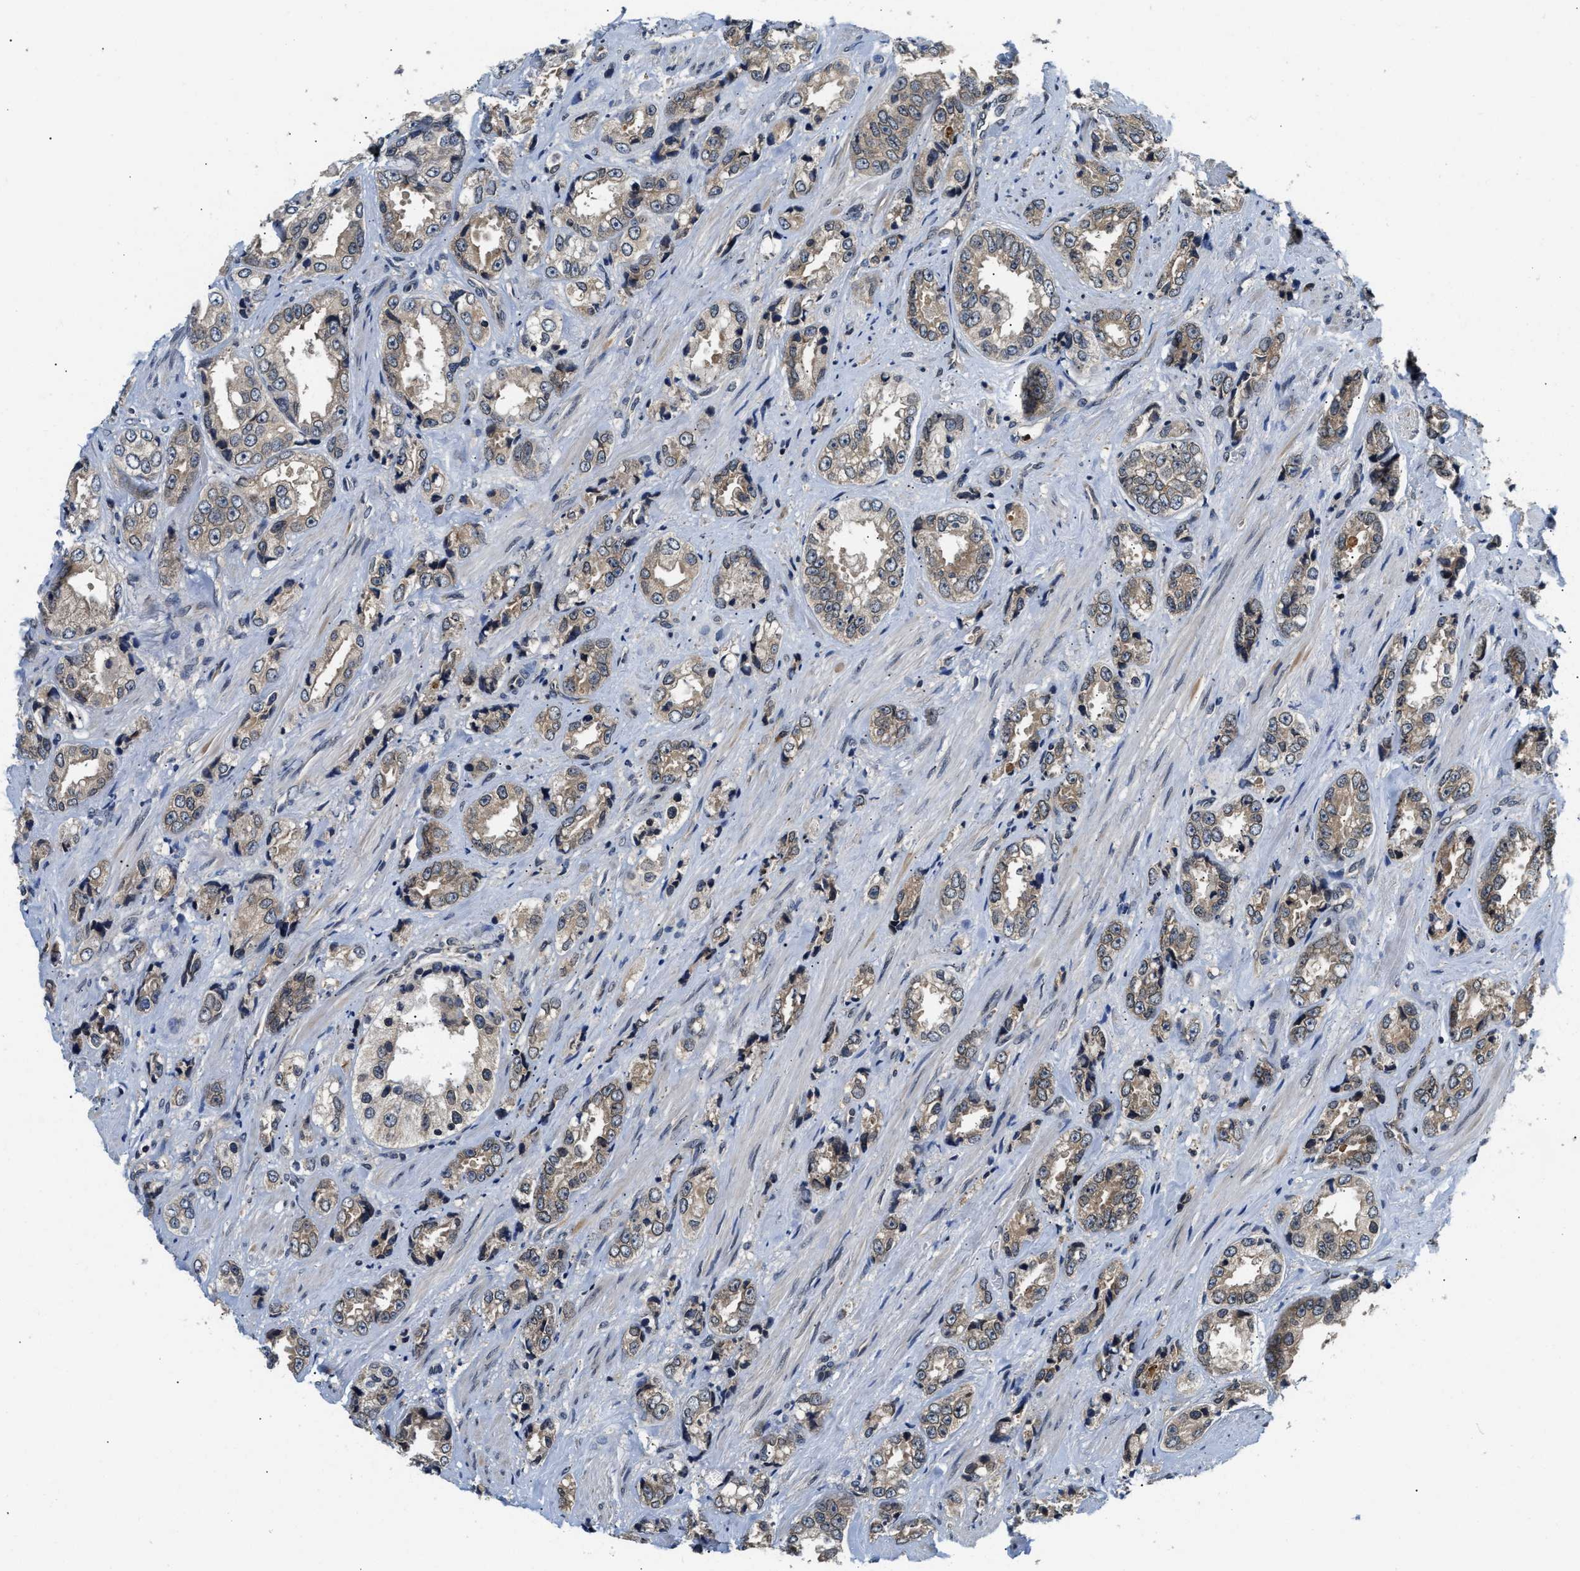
{"staining": {"intensity": "weak", "quantity": ">75%", "location": "cytoplasmic/membranous"}, "tissue": "prostate cancer", "cell_type": "Tumor cells", "image_type": "cancer", "snomed": [{"axis": "morphology", "description": "Adenocarcinoma, High grade"}, {"axis": "topography", "description": "Prostate"}], "caption": "Immunohistochemistry staining of prostate cancer (adenocarcinoma (high-grade)), which demonstrates low levels of weak cytoplasmic/membranous positivity in approximately >75% of tumor cells indicating weak cytoplasmic/membranous protein positivity. The staining was performed using DAB (3,3'-diaminobenzidine) (brown) for protein detection and nuclei were counterstained in hematoxylin (blue).", "gene": "RAB29", "patient": {"sex": "male", "age": 61}}